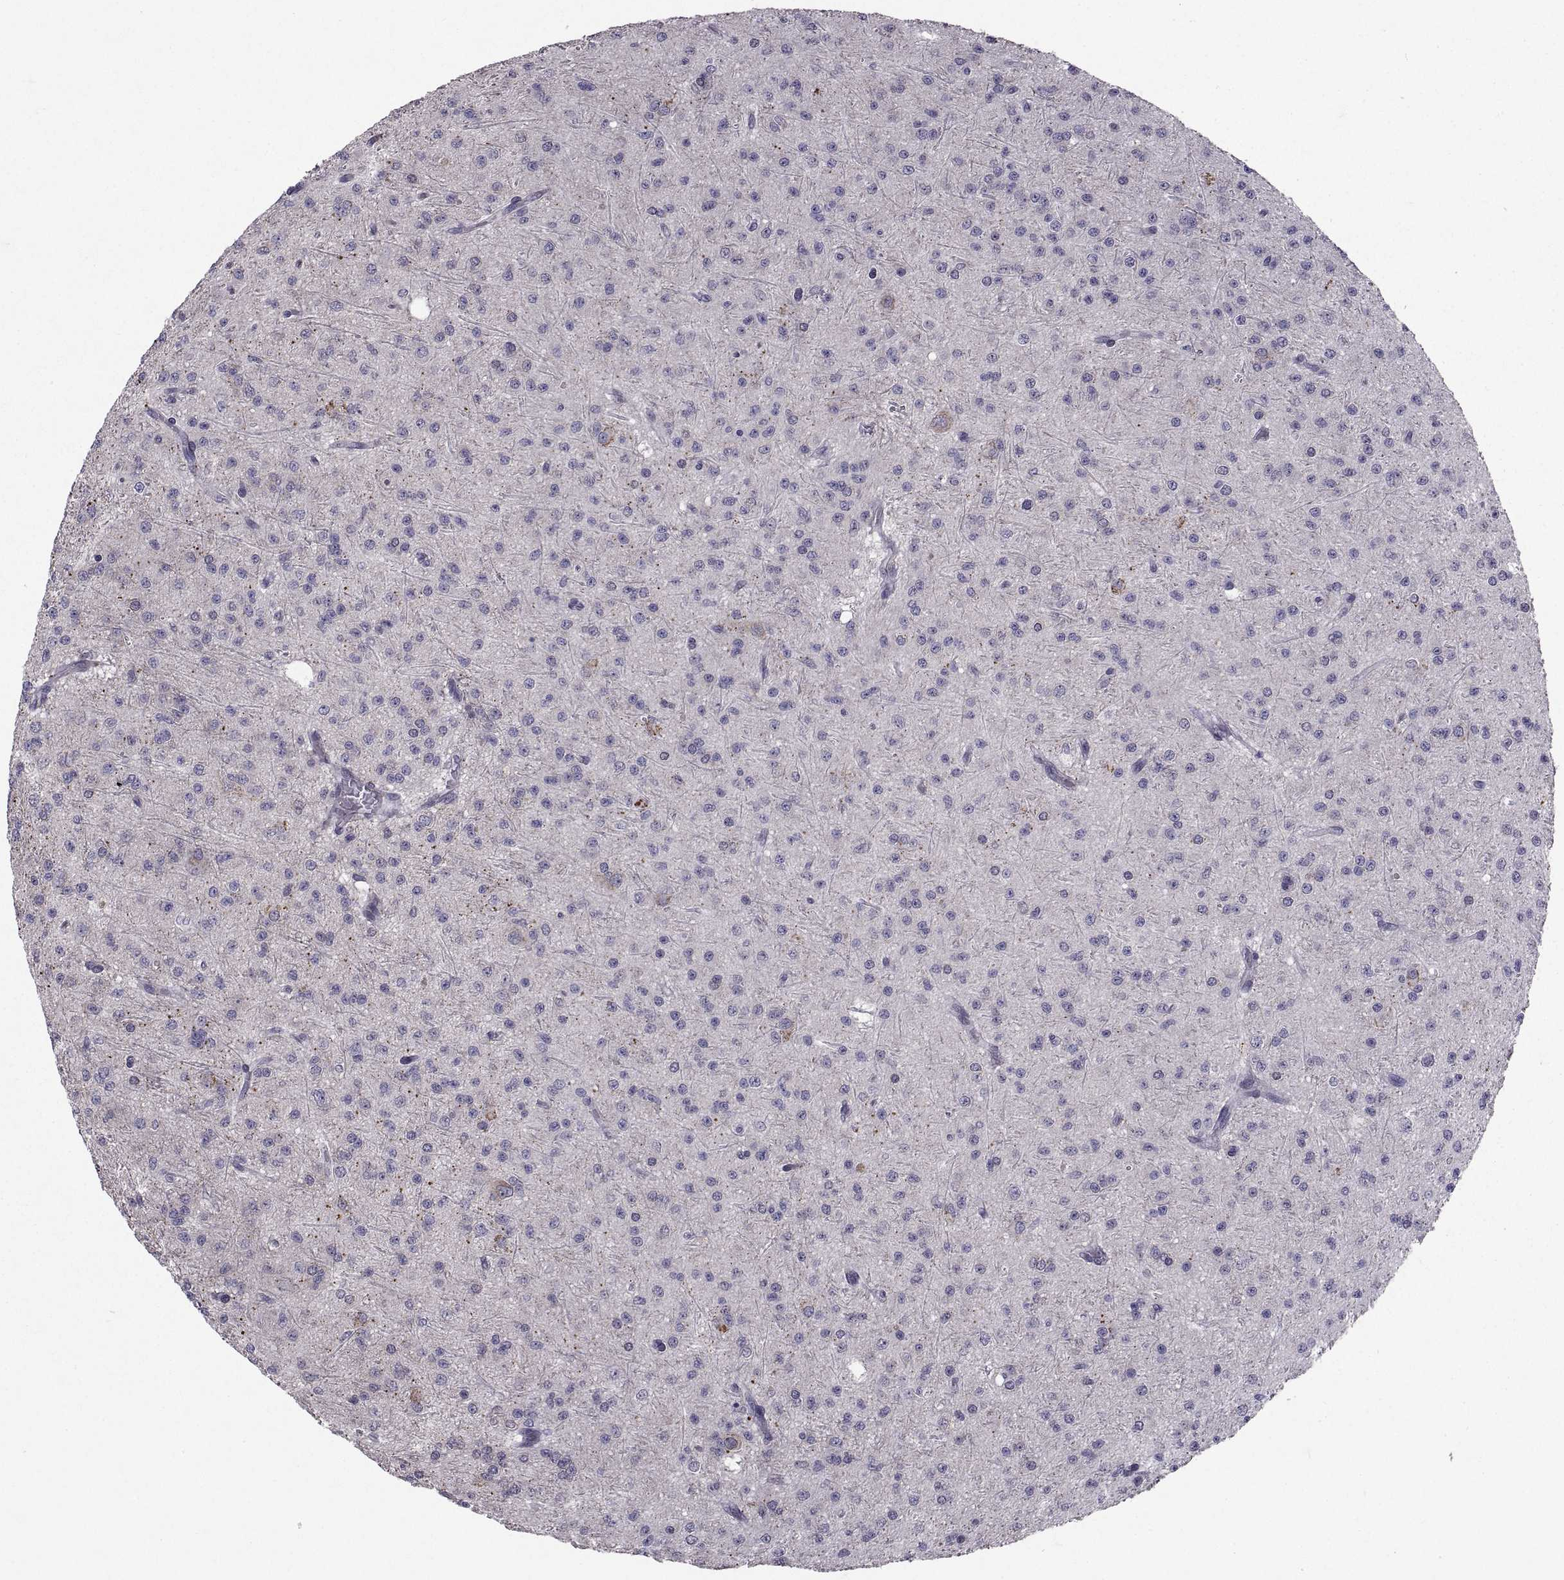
{"staining": {"intensity": "negative", "quantity": "none", "location": "none"}, "tissue": "glioma", "cell_type": "Tumor cells", "image_type": "cancer", "snomed": [{"axis": "morphology", "description": "Glioma, malignant, Low grade"}, {"axis": "topography", "description": "Brain"}], "caption": "DAB (3,3'-diaminobenzidine) immunohistochemical staining of malignant glioma (low-grade) exhibits no significant expression in tumor cells. Nuclei are stained in blue.", "gene": "NPTX2", "patient": {"sex": "male", "age": 27}}